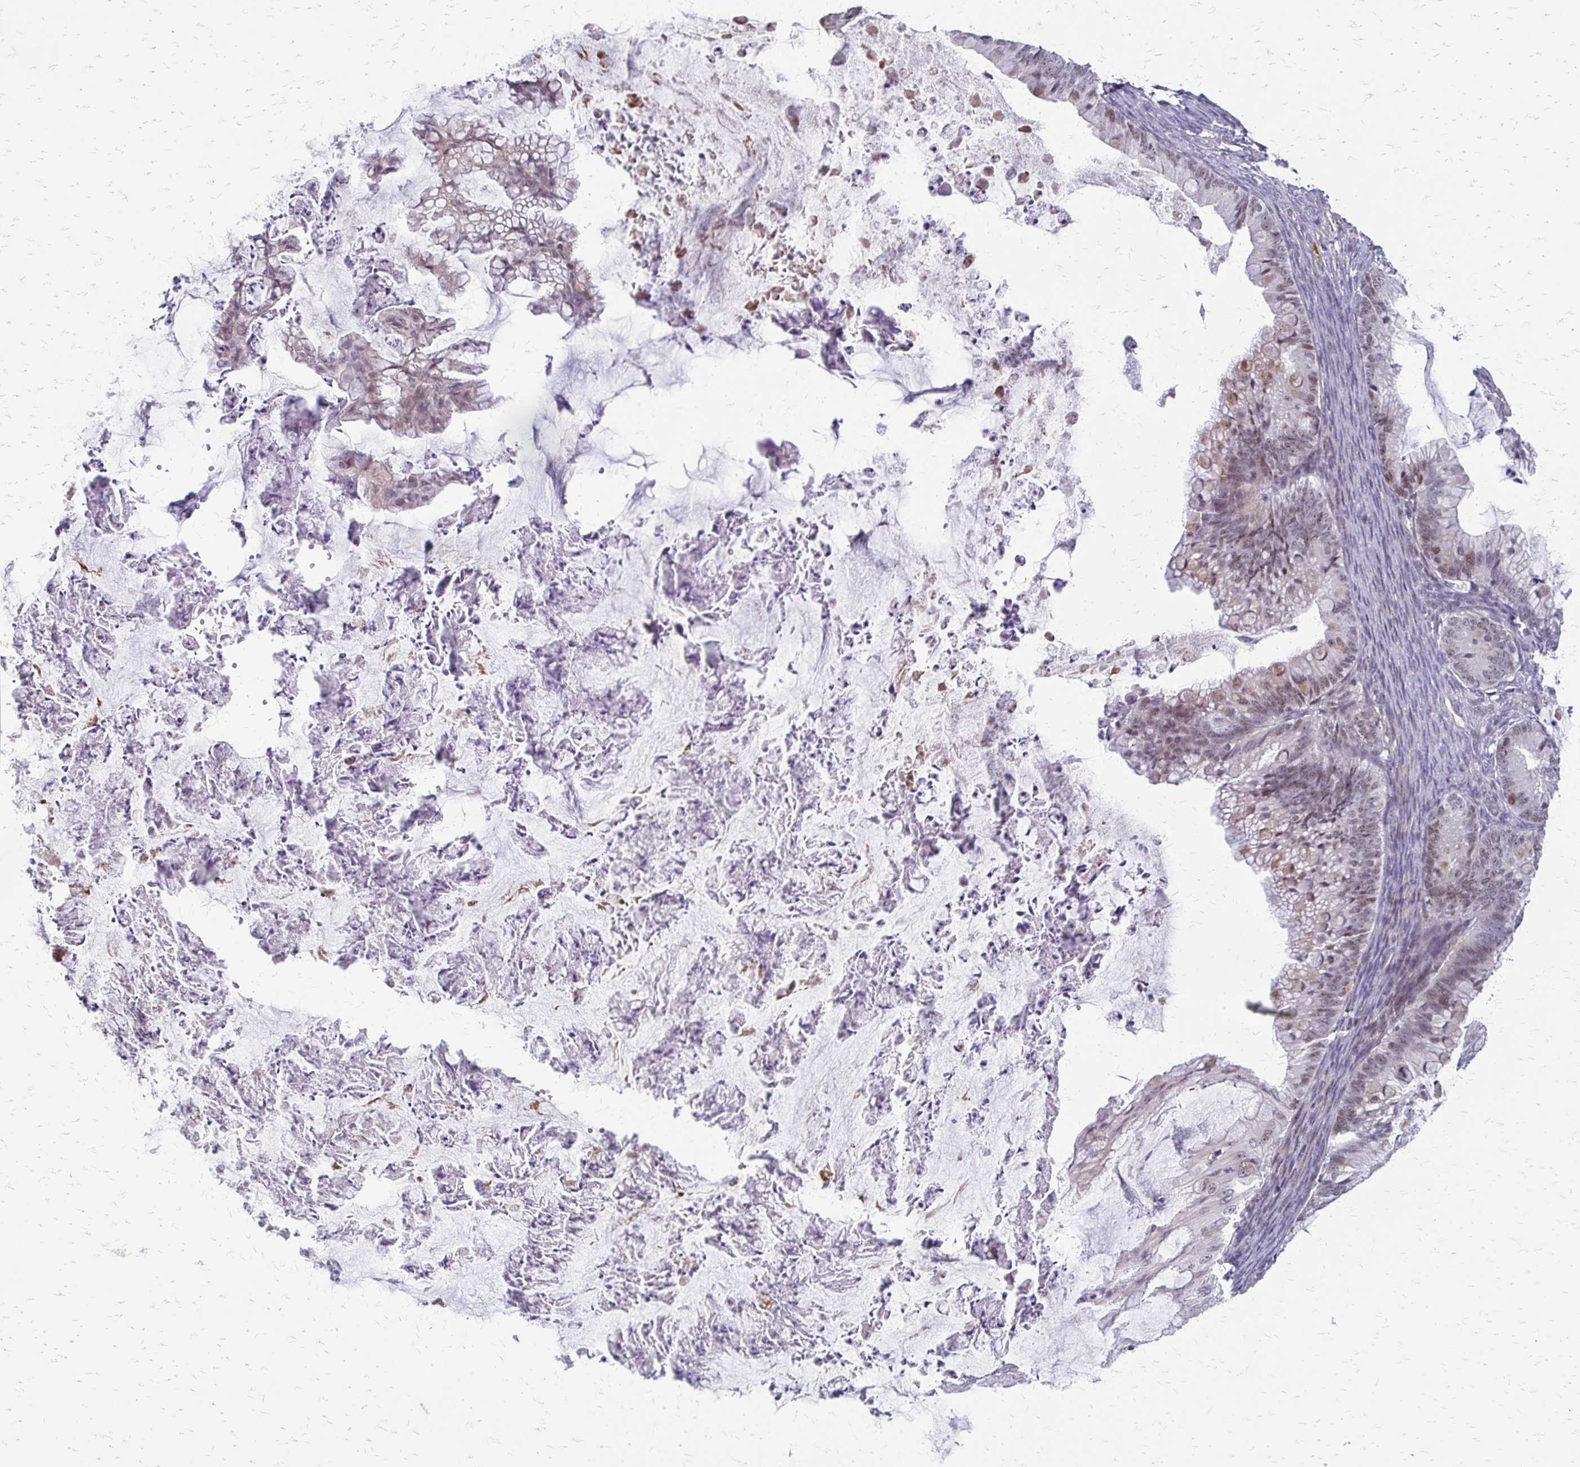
{"staining": {"intensity": "weak", "quantity": ">75%", "location": "nuclear"}, "tissue": "ovarian cancer", "cell_type": "Tumor cells", "image_type": "cancer", "snomed": [{"axis": "morphology", "description": "Cystadenocarcinoma, mucinous, NOS"}, {"axis": "topography", "description": "Ovary"}], "caption": "A low amount of weak nuclear expression is appreciated in approximately >75% of tumor cells in ovarian cancer tissue.", "gene": "EED", "patient": {"sex": "female", "age": 35}}